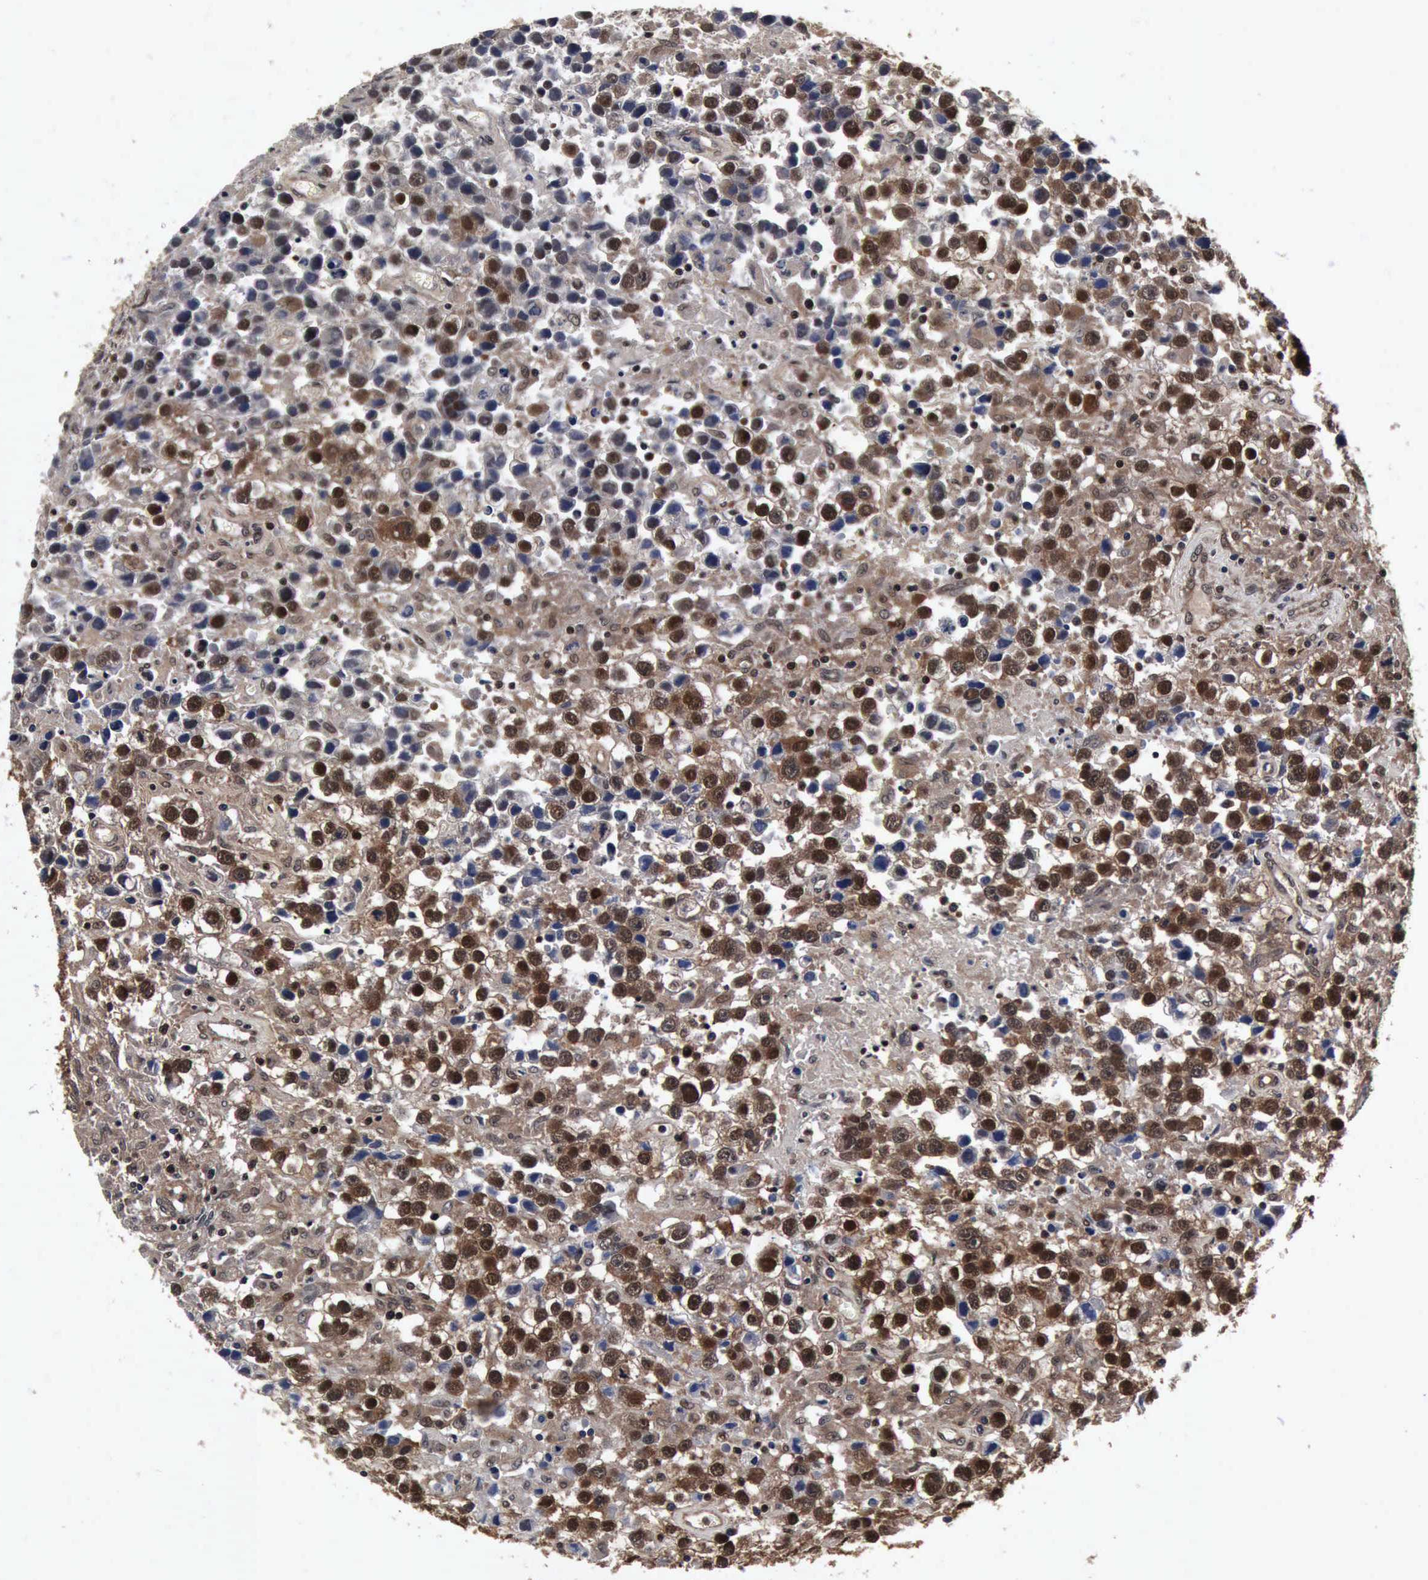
{"staining": {"intensity": "strong", "quantity": "25%-75%", "location": "nuclear"}, "tissue": "testis cancer", "cell_type": "Tumor cells", "image_type": "cancer", "snomed": [{"axis": "morphology", "description": "Seminoma, NOS"}, {"axis": "topography", "description": "Testis"}], "caption": "The micrograph exhibits staining of testis cancer, revealing strong nuclear protein expression (brown color) within tumor cells. Using DAB (brown) and hematoxylin (blue) stains, captured at high magnification using brightfield microscopy.", "gene": "UBC", "patient": {"sex": "male", "age": 43}}